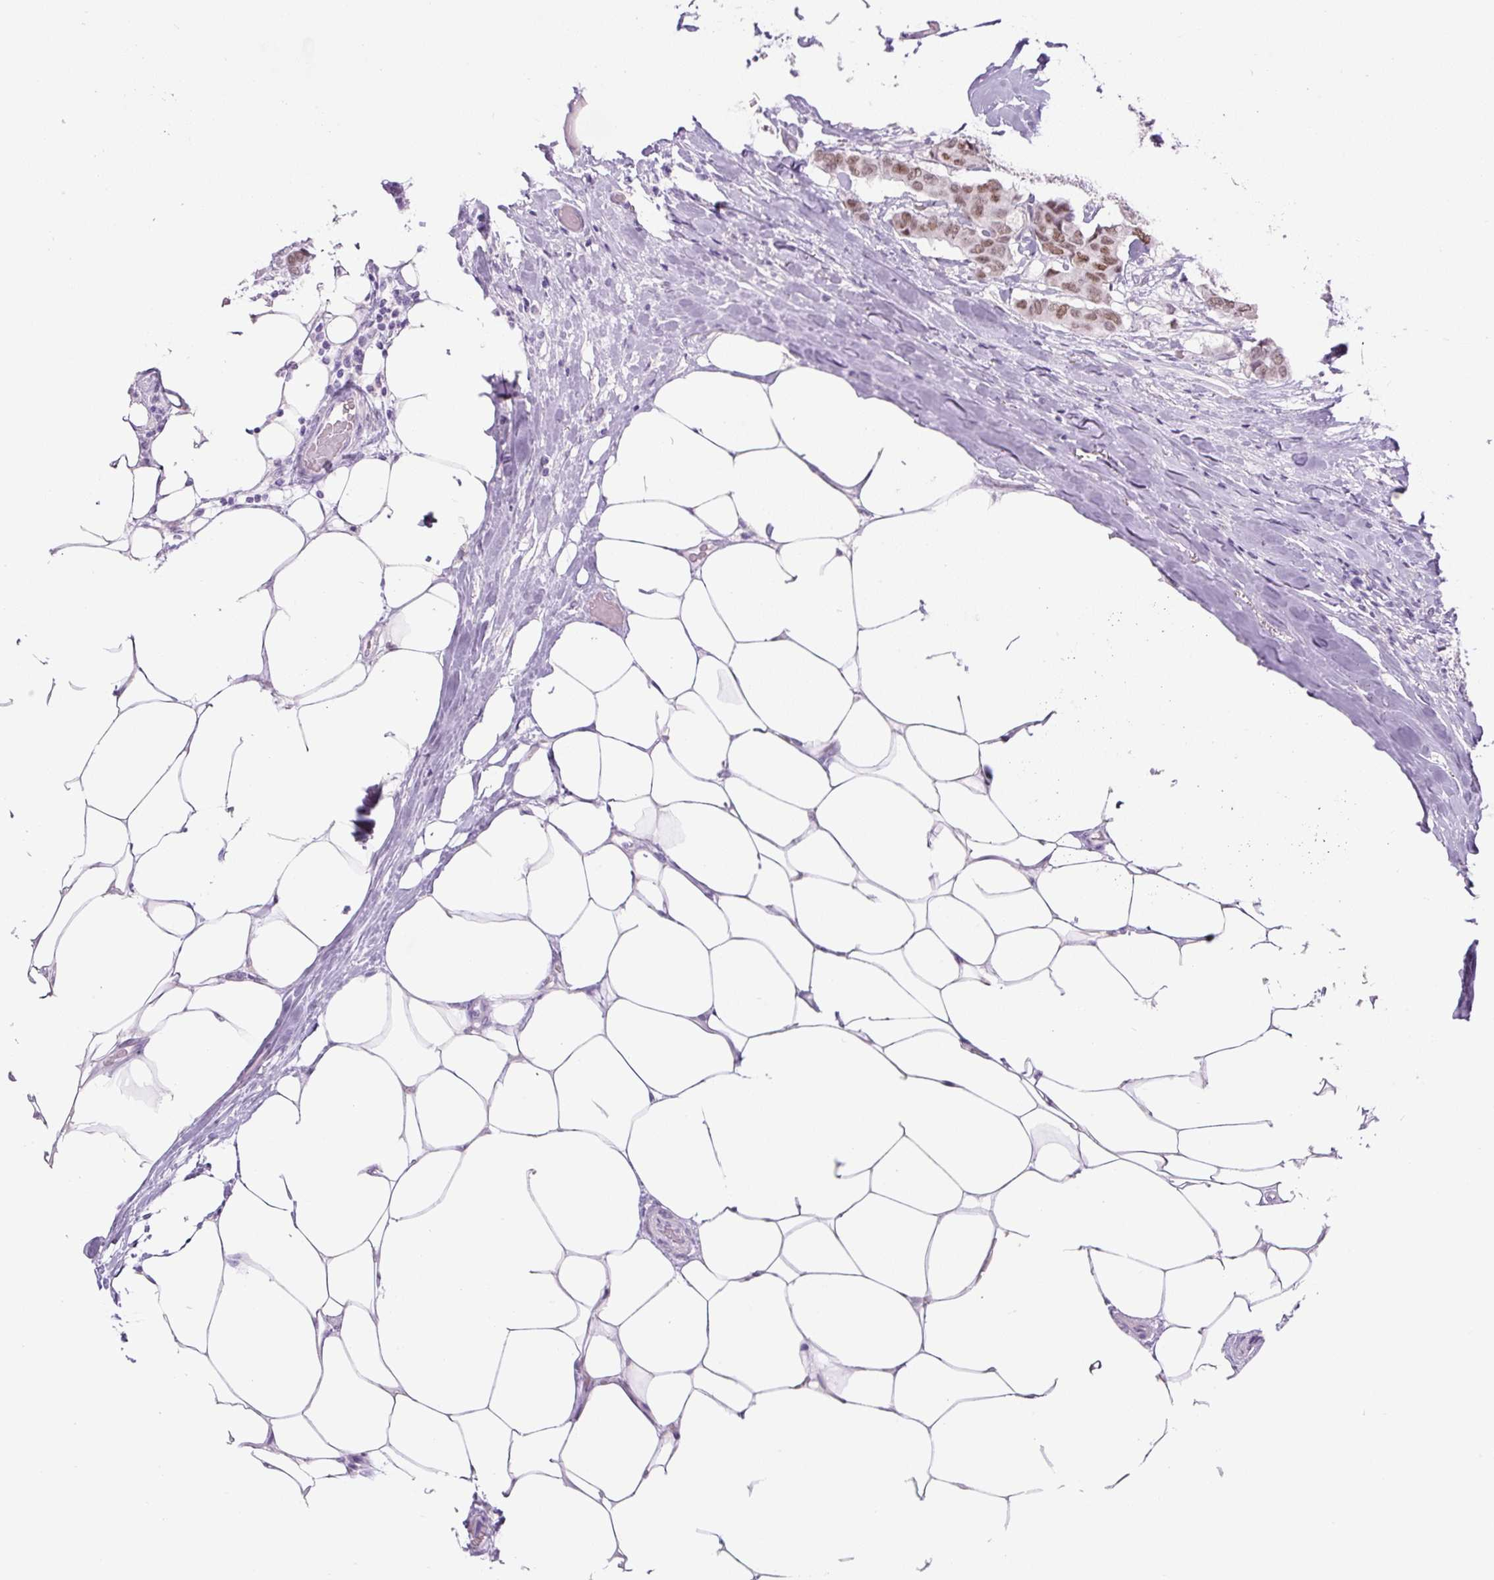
{"staining": {"intensity": "moderate", "quantity": ">75%", "location": "nuclear"}, "tissue": "breast cancer", "cell_type": "Tumor cells", "image_type": "cancer", "snomed": [{"axis": "morphology", "description": "Duct carcinoma"}, {"axis": "topography", "description": "Breast"}], "caption": "Protein staining of intraductal carcinoma (breast) tissue demonstrates moderate nuclear positivity in about >75% of tumor cells.", "gene": "SIX1", "patient": {"sex": "female", "age": 75}}